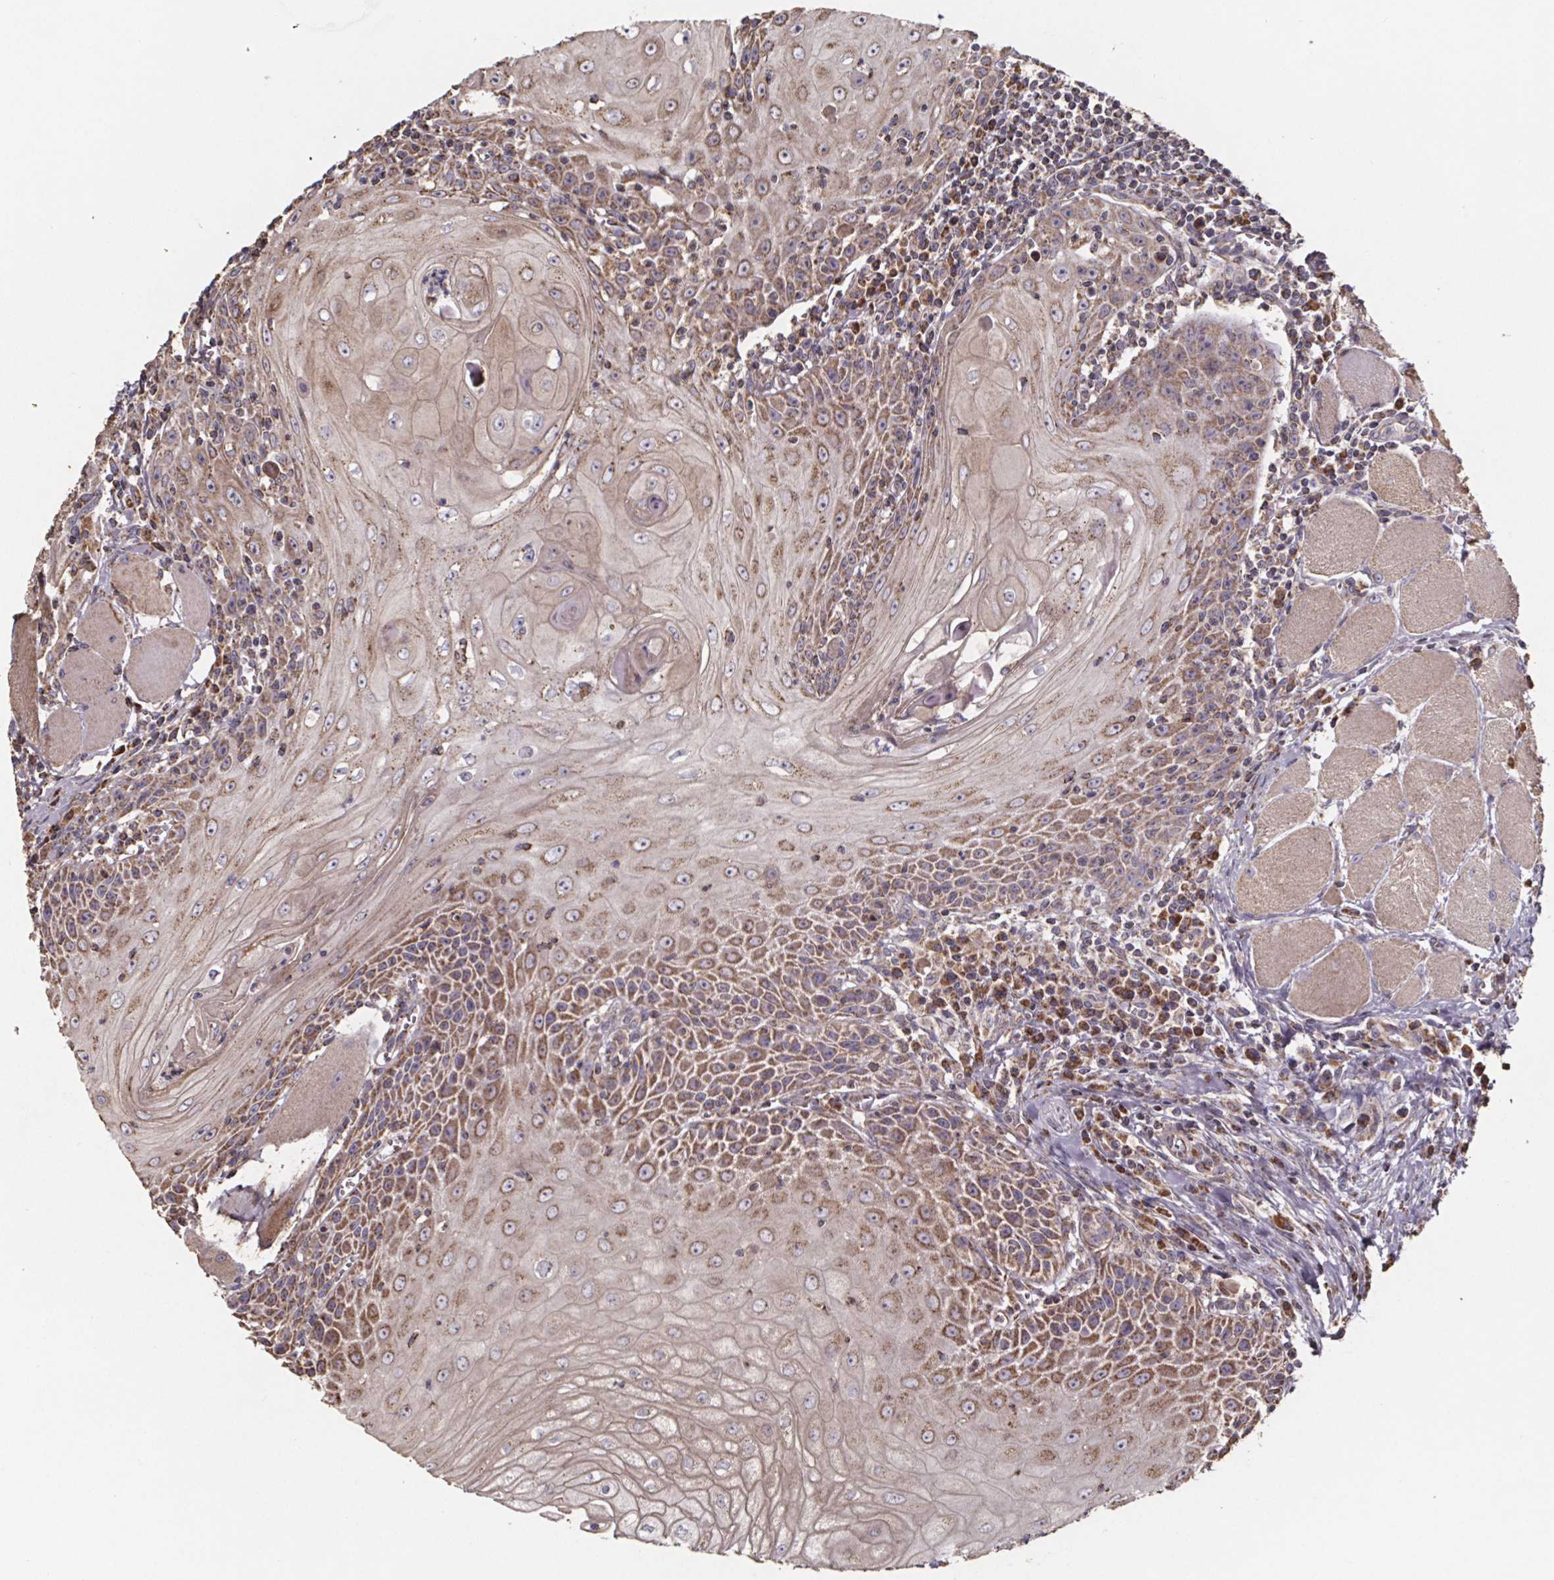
{"staining": {"intensity": "moderate", "quantity": ">75%", "location": "cytoplasmic/membranous"}, "tissue": "head and neck cancer", "cell_type": "Tumor cells", "image_type": "cancer", "snomed": [{"axis": "morphology", "description": "Normal tissue, NOS"}, {"axis": "morphology", "description": "Squamous cell carcinoma, NOS"}, {"axis": "topography", "description": "Oral tissue"}, {"axis": "topography", "description": "Head-Neck"}], "caption": "Head and neck cancer was stained to show a protein in brown. There is medium levels of moderate cytoplasmic/membranous positivity in about >75% of tumor cells.", "gene": "SLC35D2", "patient": {"sex": "male", "age": 52}}